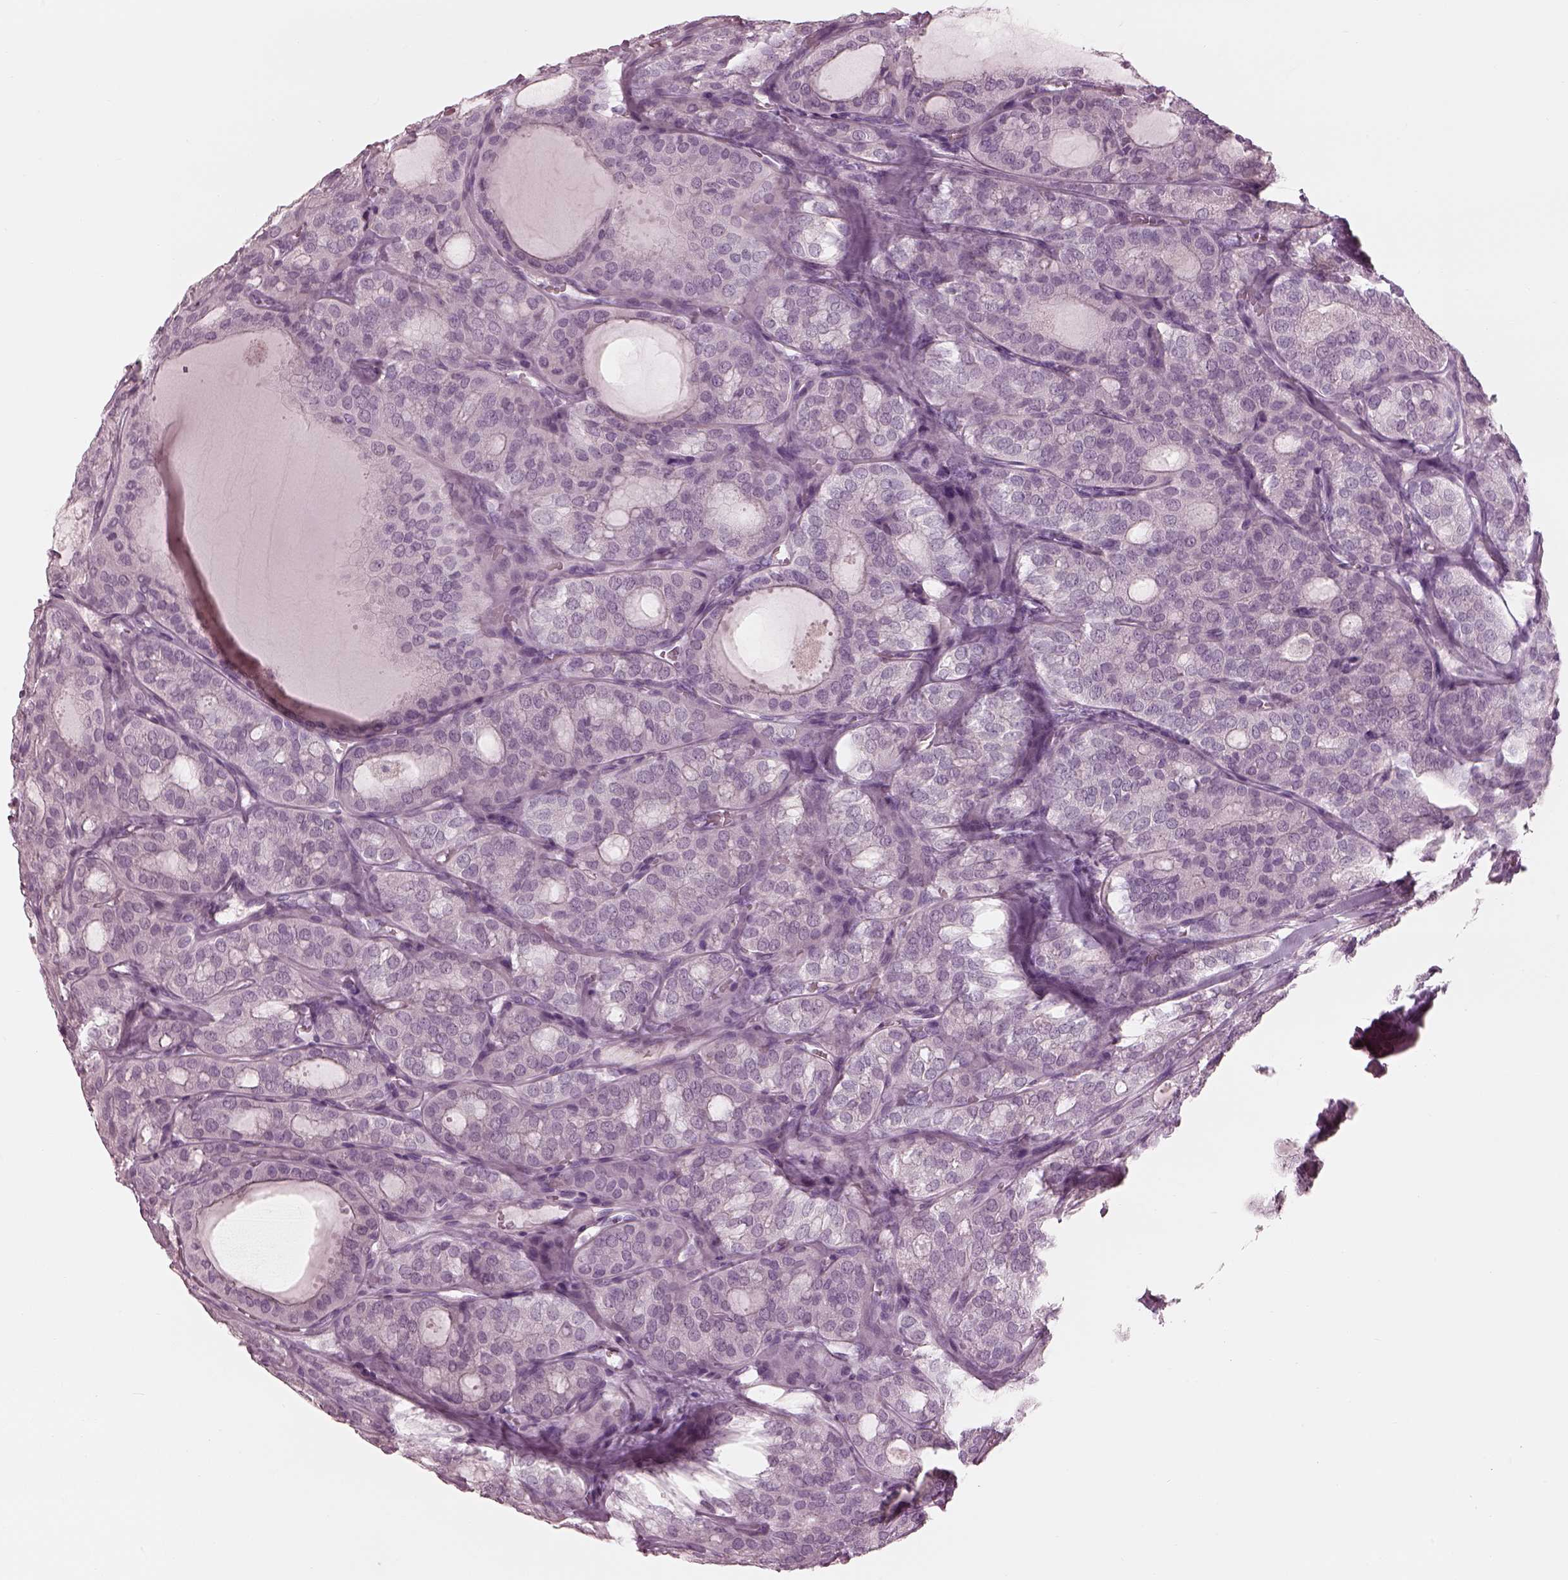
{"staining": {"intensity": "negative", "quantity": "none", "location": "none"}, "tissue": "thyroid cancer", "cell_type": "Tumor cells", "image_type": "cancer", "snomed": [{"axis": "morphology", "description": "Follicular adenoma carcinoma, NOS"}, {"axis": "topography", "description": "Thyroid gland"}], "caption": "Immunohistochemistry of thyroid follicular adenoma carcinoma shows no staining in tumor cells. (DAB (3,3'-diaminobenzidine) immunohistochemistry with hematoxylin counter stain).", "gene": "RSPH9", "patient": {"sex": "male", "age": 75}}